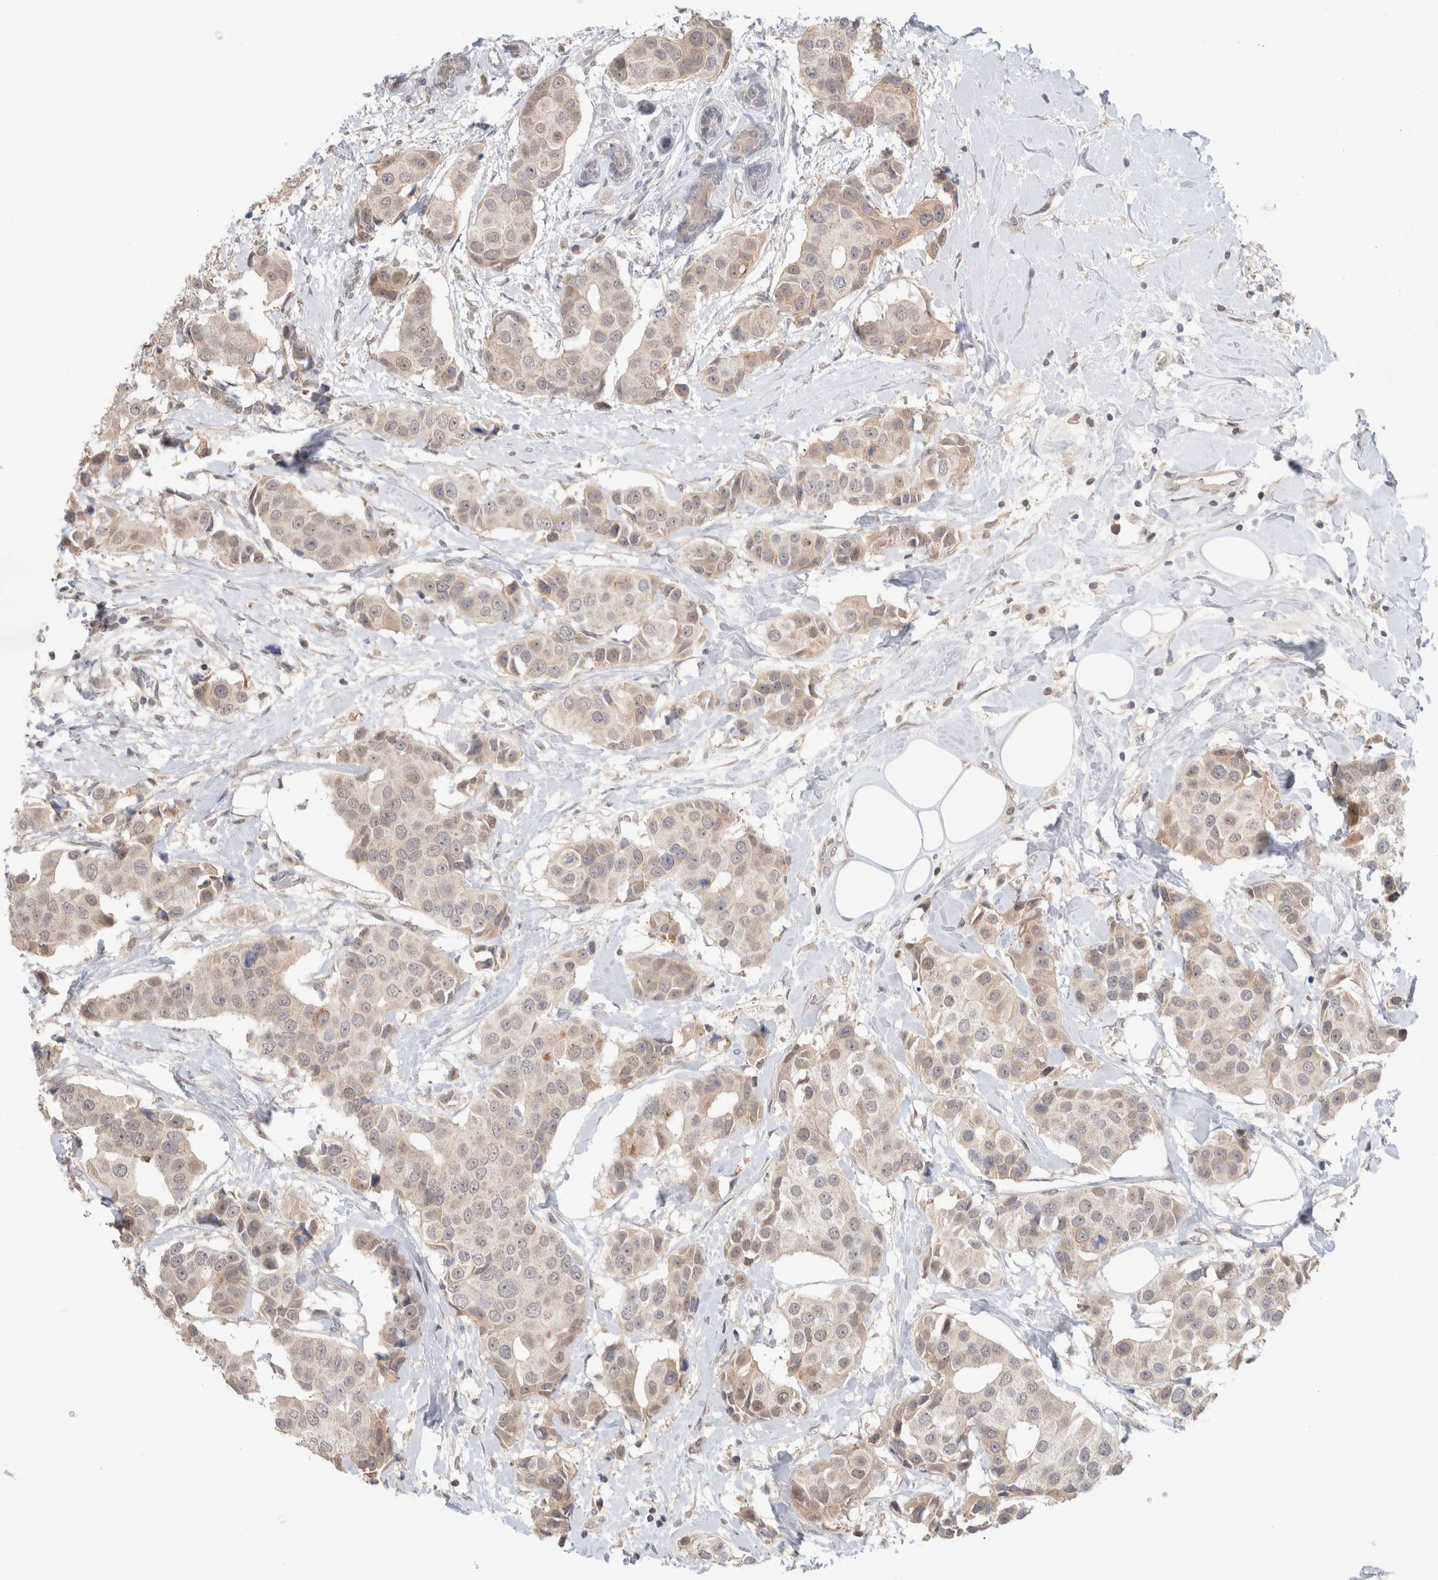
{"staining": {"intensity": "weak", "quantity": "25%-75%", "location": "cytoplasmic/membranous,nuclear"}, "tissue": "breast cancer", "cell_type": "Tumor cells", "image_type": "cancer", "snomed": [{"axis": "morphology", "description": "Normal tissue, NOS"}, {"axis": "morphology", "description": "Duct carcinoma"}, {"axis": "topography", "description": "Breast"}], "caption": "Brown immunohistochemical staining in breast cancer reveals weak cytoplasmic/membranous and nuclear expression in approximately 25%-75% of tumor cells.", "gene": "SYDE2", "patient": {"sex": "female", "age": 39}}